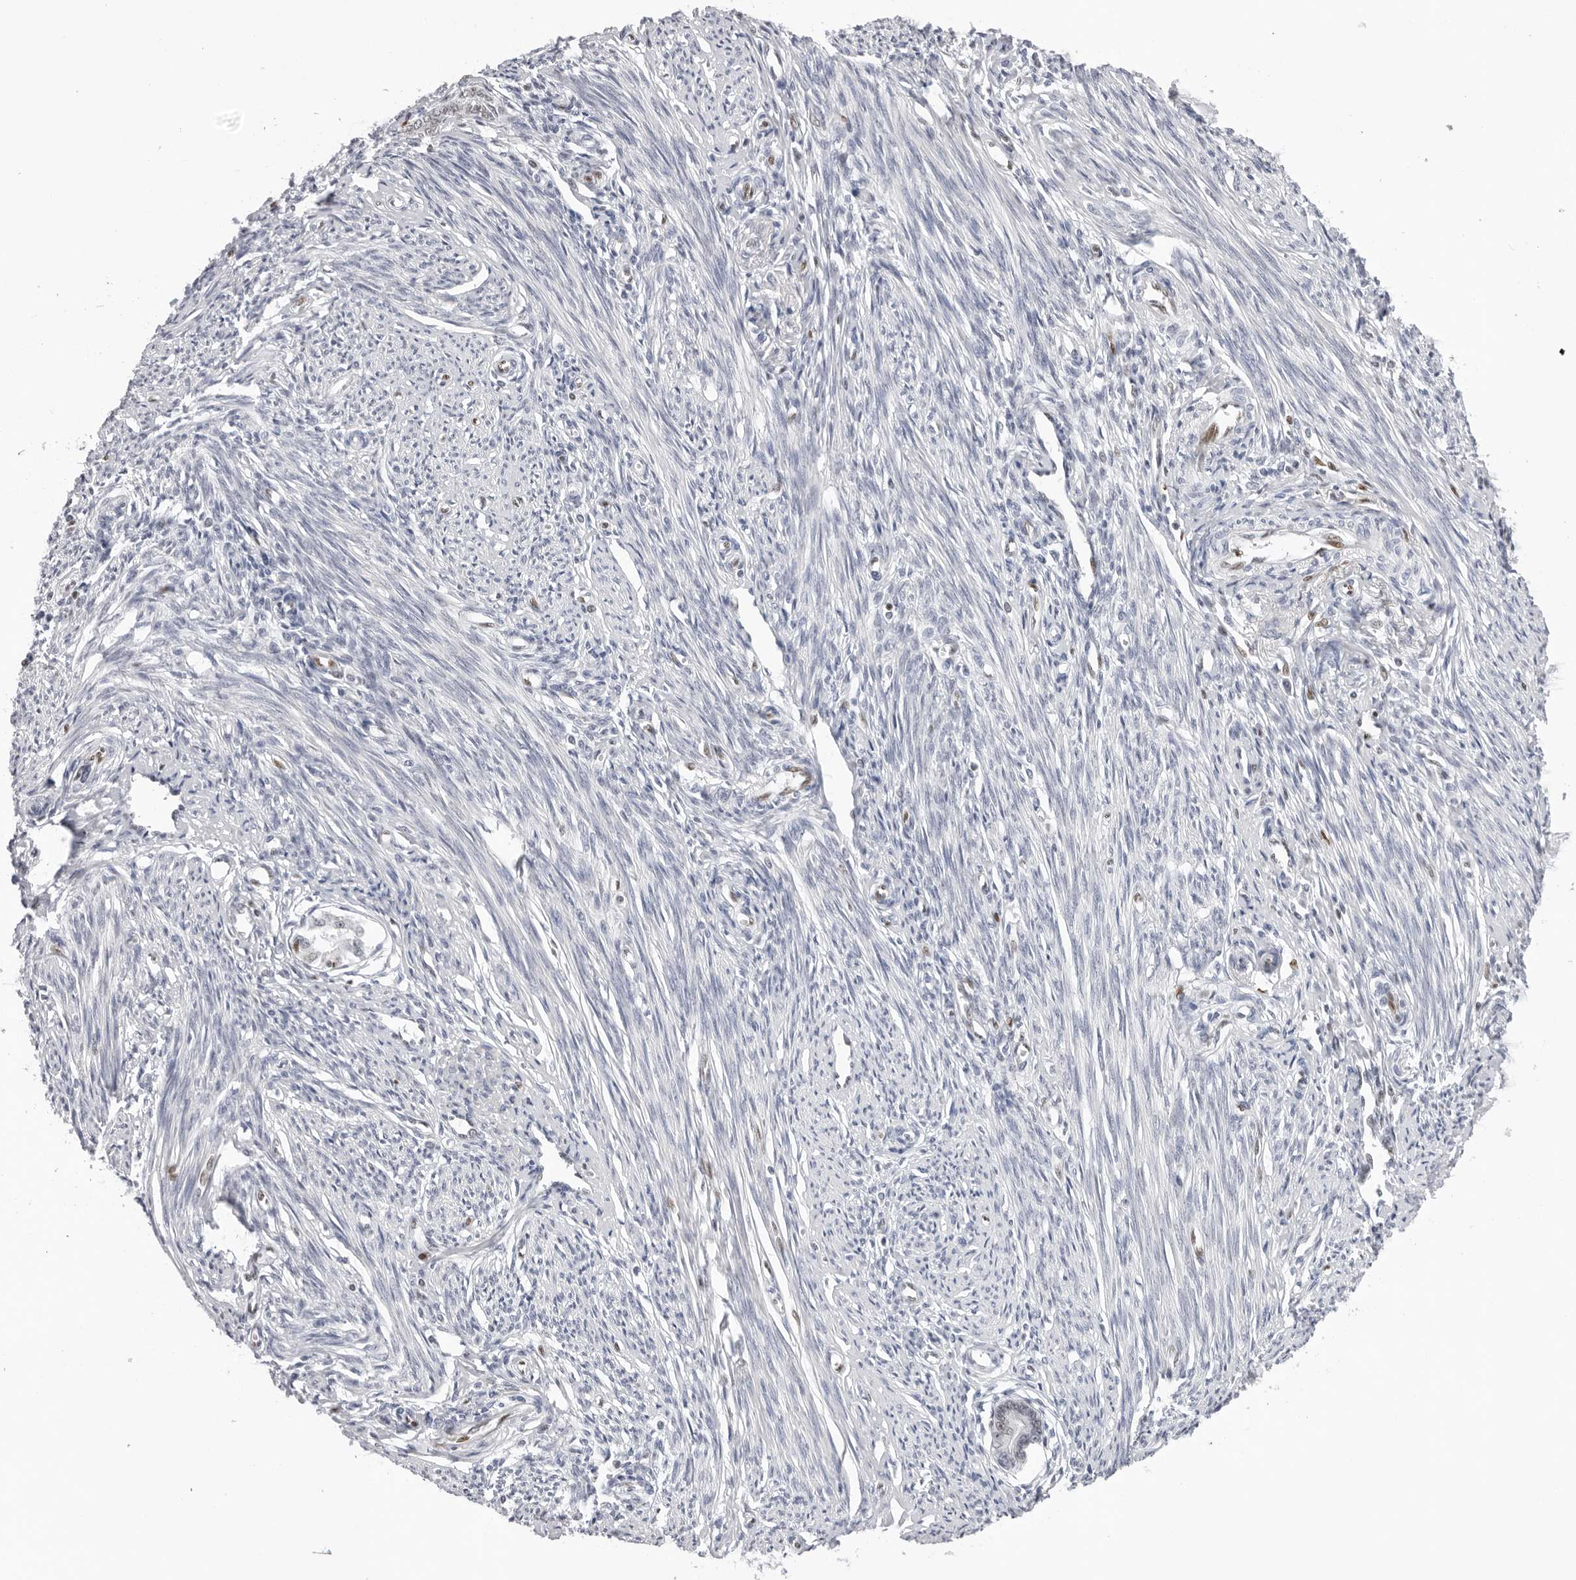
{"staining": {"intensity": "negative", "quantity": "none", "location": "none"}, "tissue": "endometrium", "cell_type": "Cells in endometrial stroma", "image_type": "normal", "snomed": [{"axis": "morphology", "description": "Normal tissue, NOS"}, {"axis": "topography", "description": "Endometrium"}], "caption": "An image of human endometrium is negative for staining in cells in endometrial stroma.", "gene": "OGG1", "patient": {"sex": "female", "age": 56}}